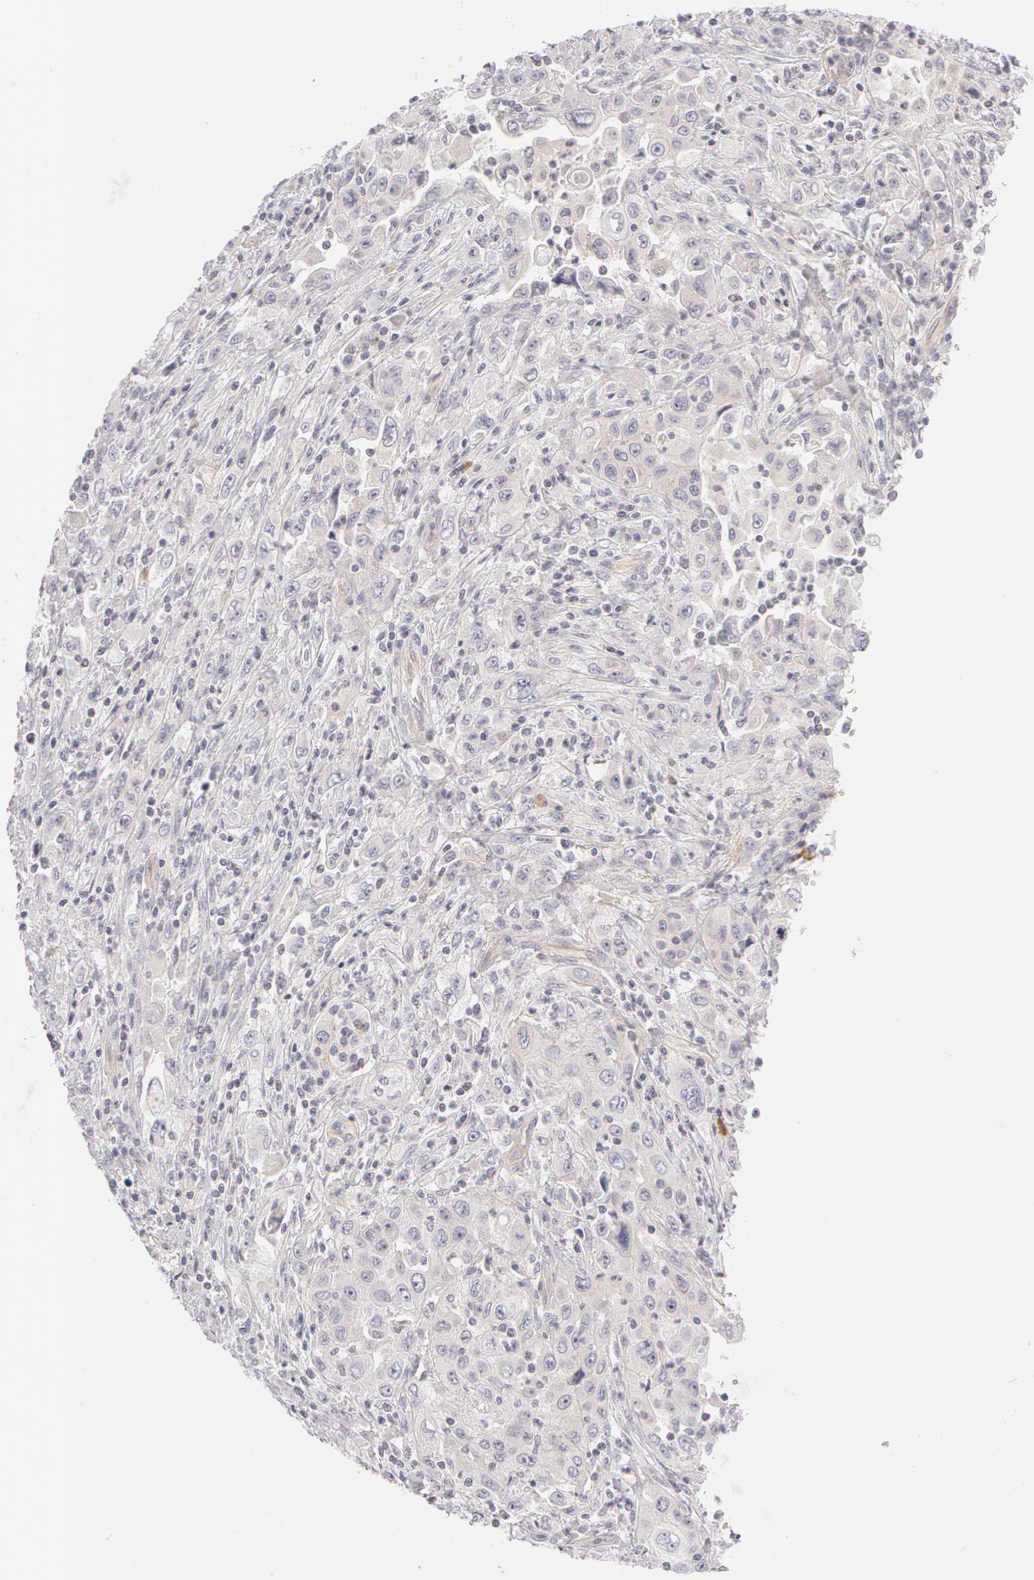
{"staining": {"intensity": "weak", "quantity": "25%-75%", "location": "cytoplasmic/membranous"}, "tissue": "pancreatic cancer", "cell_type": "Tumor cells", "image_type": "cancer", "snomed": [{"axis": "morphology", "description": "Adenocarcinoma, NOS"}, {"axis": "topography", "description": "Pancreas"}], "caption": "Immunohistochemistry histopathology image of human pancreatic cancer stained for a protein (brown), which reveals low levels of weak cytoplasmic/membranous positivity in approximately 25%-75% of tumor cells.", "gene": "ABCB1", "patient": {"sex": "male", "age": 70}}